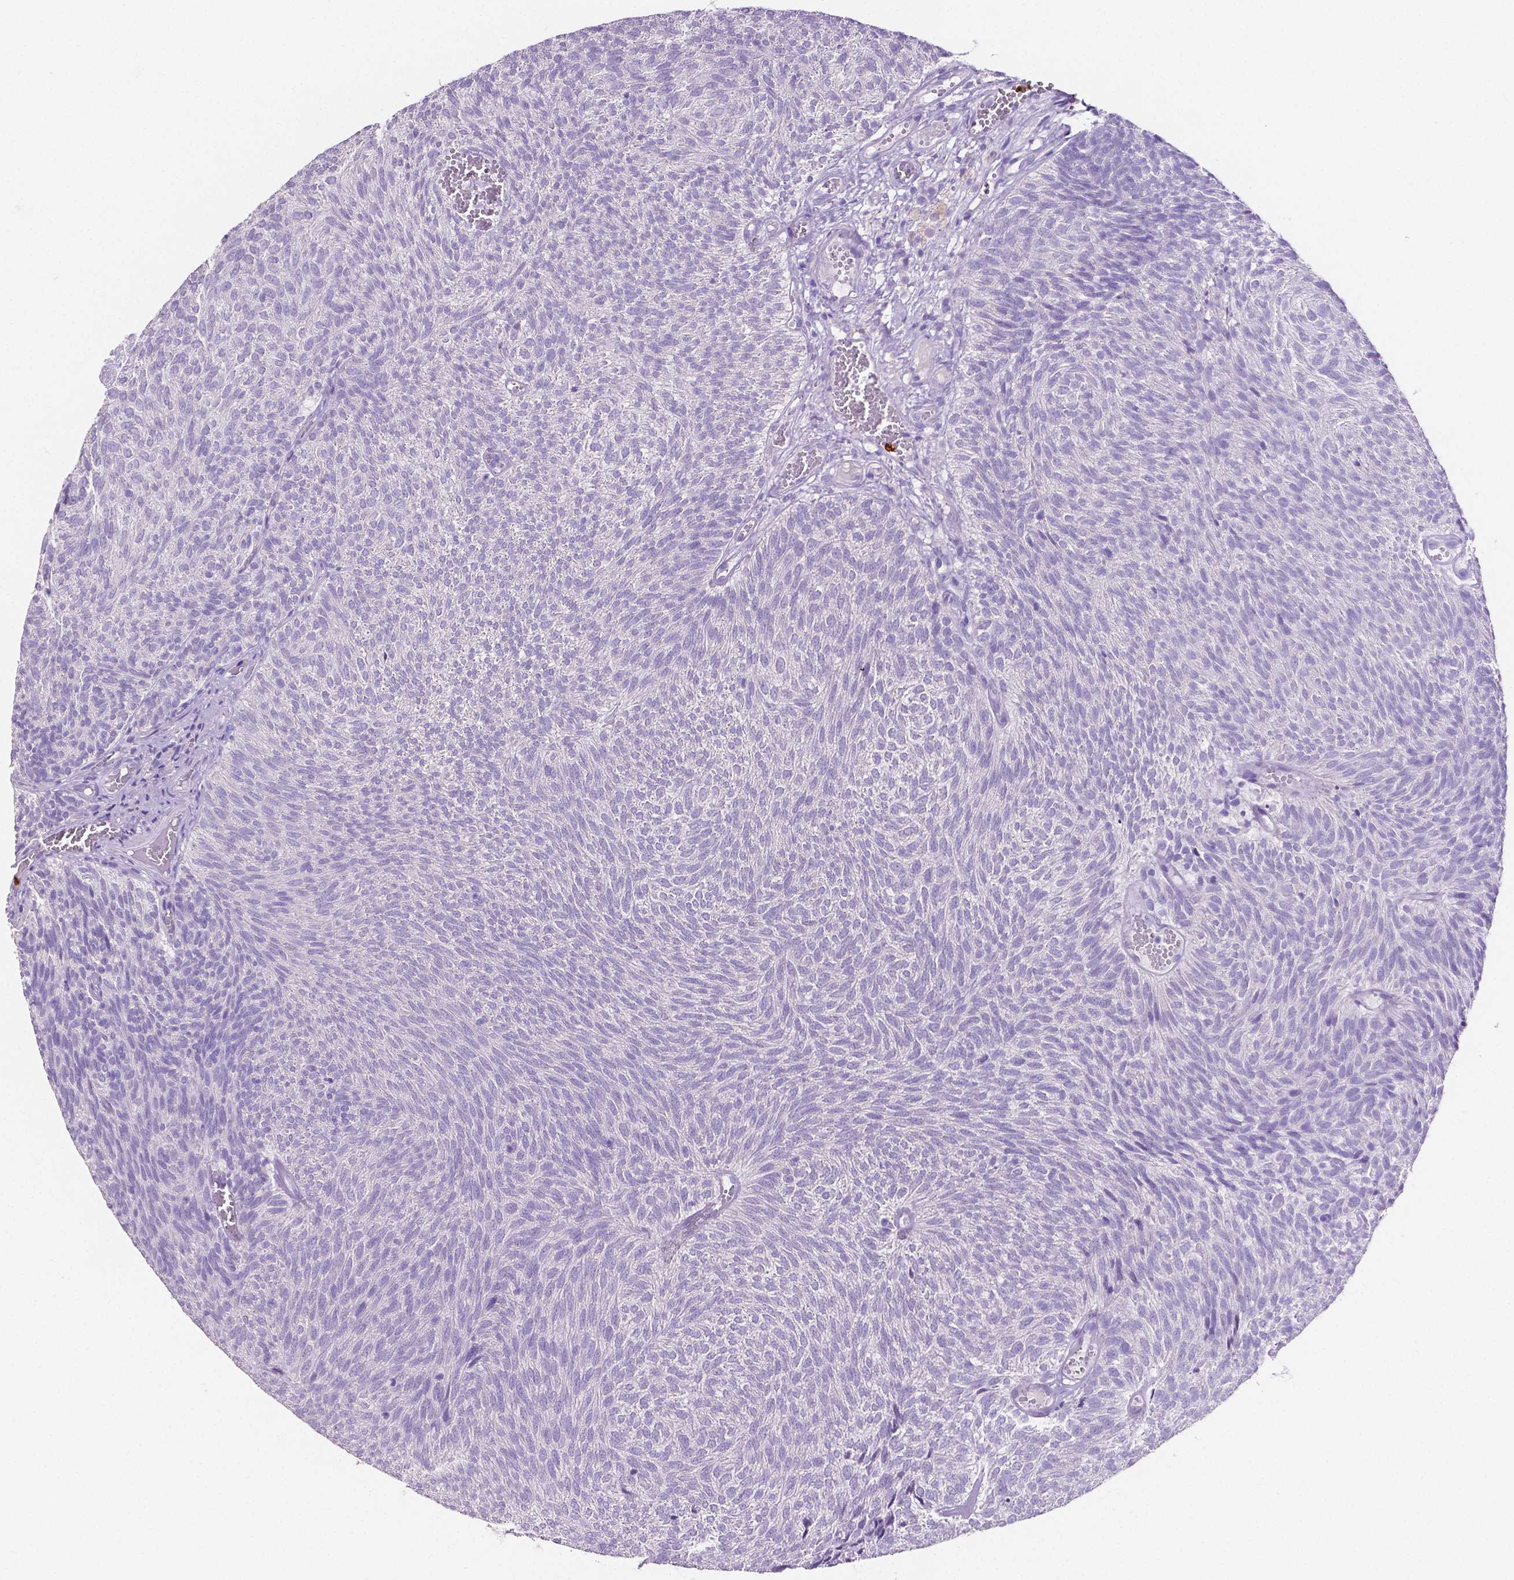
{"staining": {"intensity": "negative", "quantity": "none", "location": "none"}, "tissue": "urothelial cancer", "cell_type": "Tumor cells", "image_type": "cancer", "snomed": [{"axis": "morphology", "description": "Urothelial carcinoma, Low grade"}, {"axis": "topography", "description": "Urinary bladder"}], "caption": "Immunohistochemistry (IHC) image of neoplastic tissue: low-grade urothelial carcinoma stained with DAB (3,3'-diaminobenzidine) displays no significant protein staining in tumor cells. The staining was performed using DAB to visualize the protein expression in brown, while the nuclei were stained in blue with hematoxylin (Magnification: 20x).", "gene": "MMP9", "patient": {"sex": "male", "age": 77}}